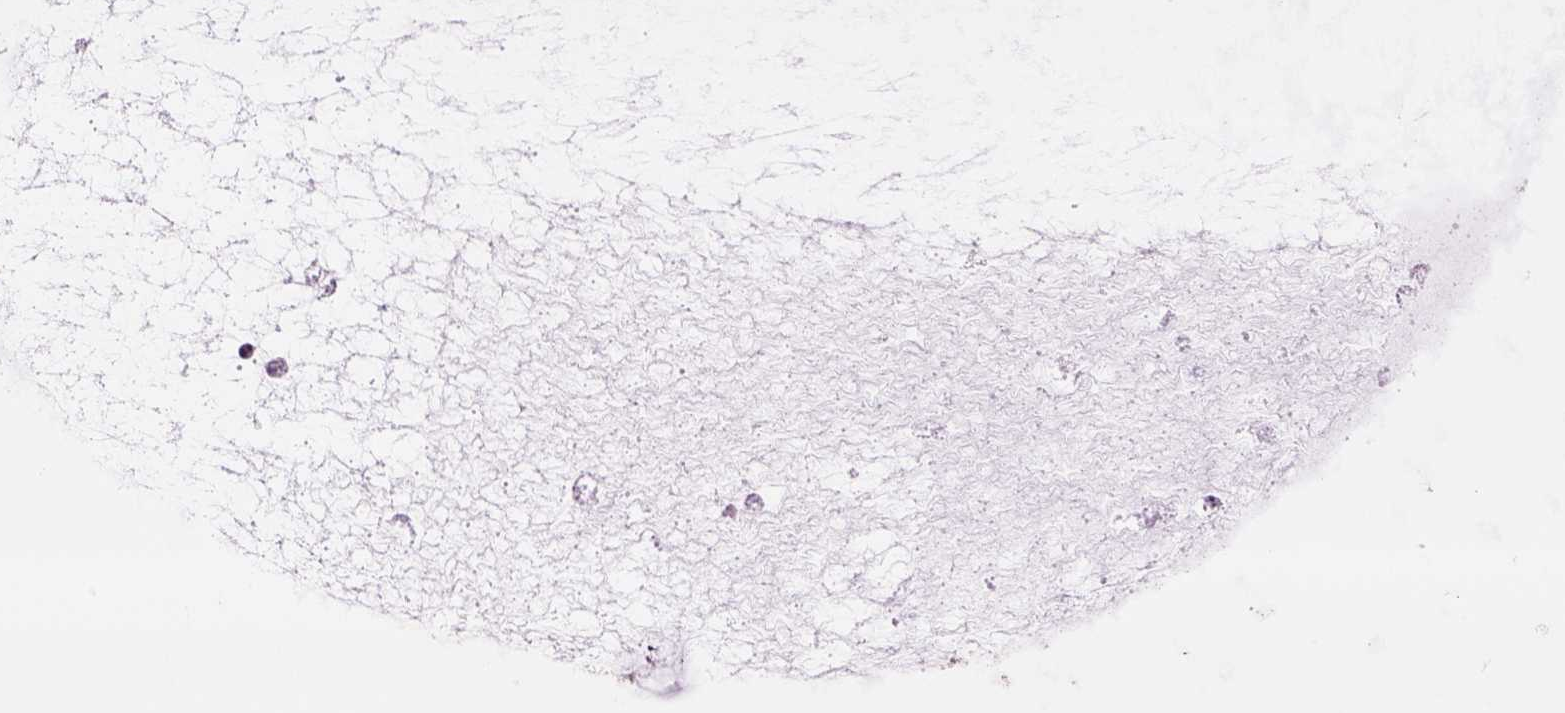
{"staining": {"intensity": "negative", "quantity": "none", "location": "none"}, "tissue": "ovarian cancer", "cell_type": "Tumor cells", "image_type": "cancer", "snomed": [{"axis": "morphology", "description": "Cystadenocarcinoma, mucinous, NOS"}, {"axis": "topography", "description": "Ovary"}], "caption": "The immunohistochemistry micrograph has no significant expression in tumor cells of ovarian cancer (mucinous cystadenocarcinoma) tissue.", "gene": "LIN7A", "patient": {"sex": "female", "age": 41}}